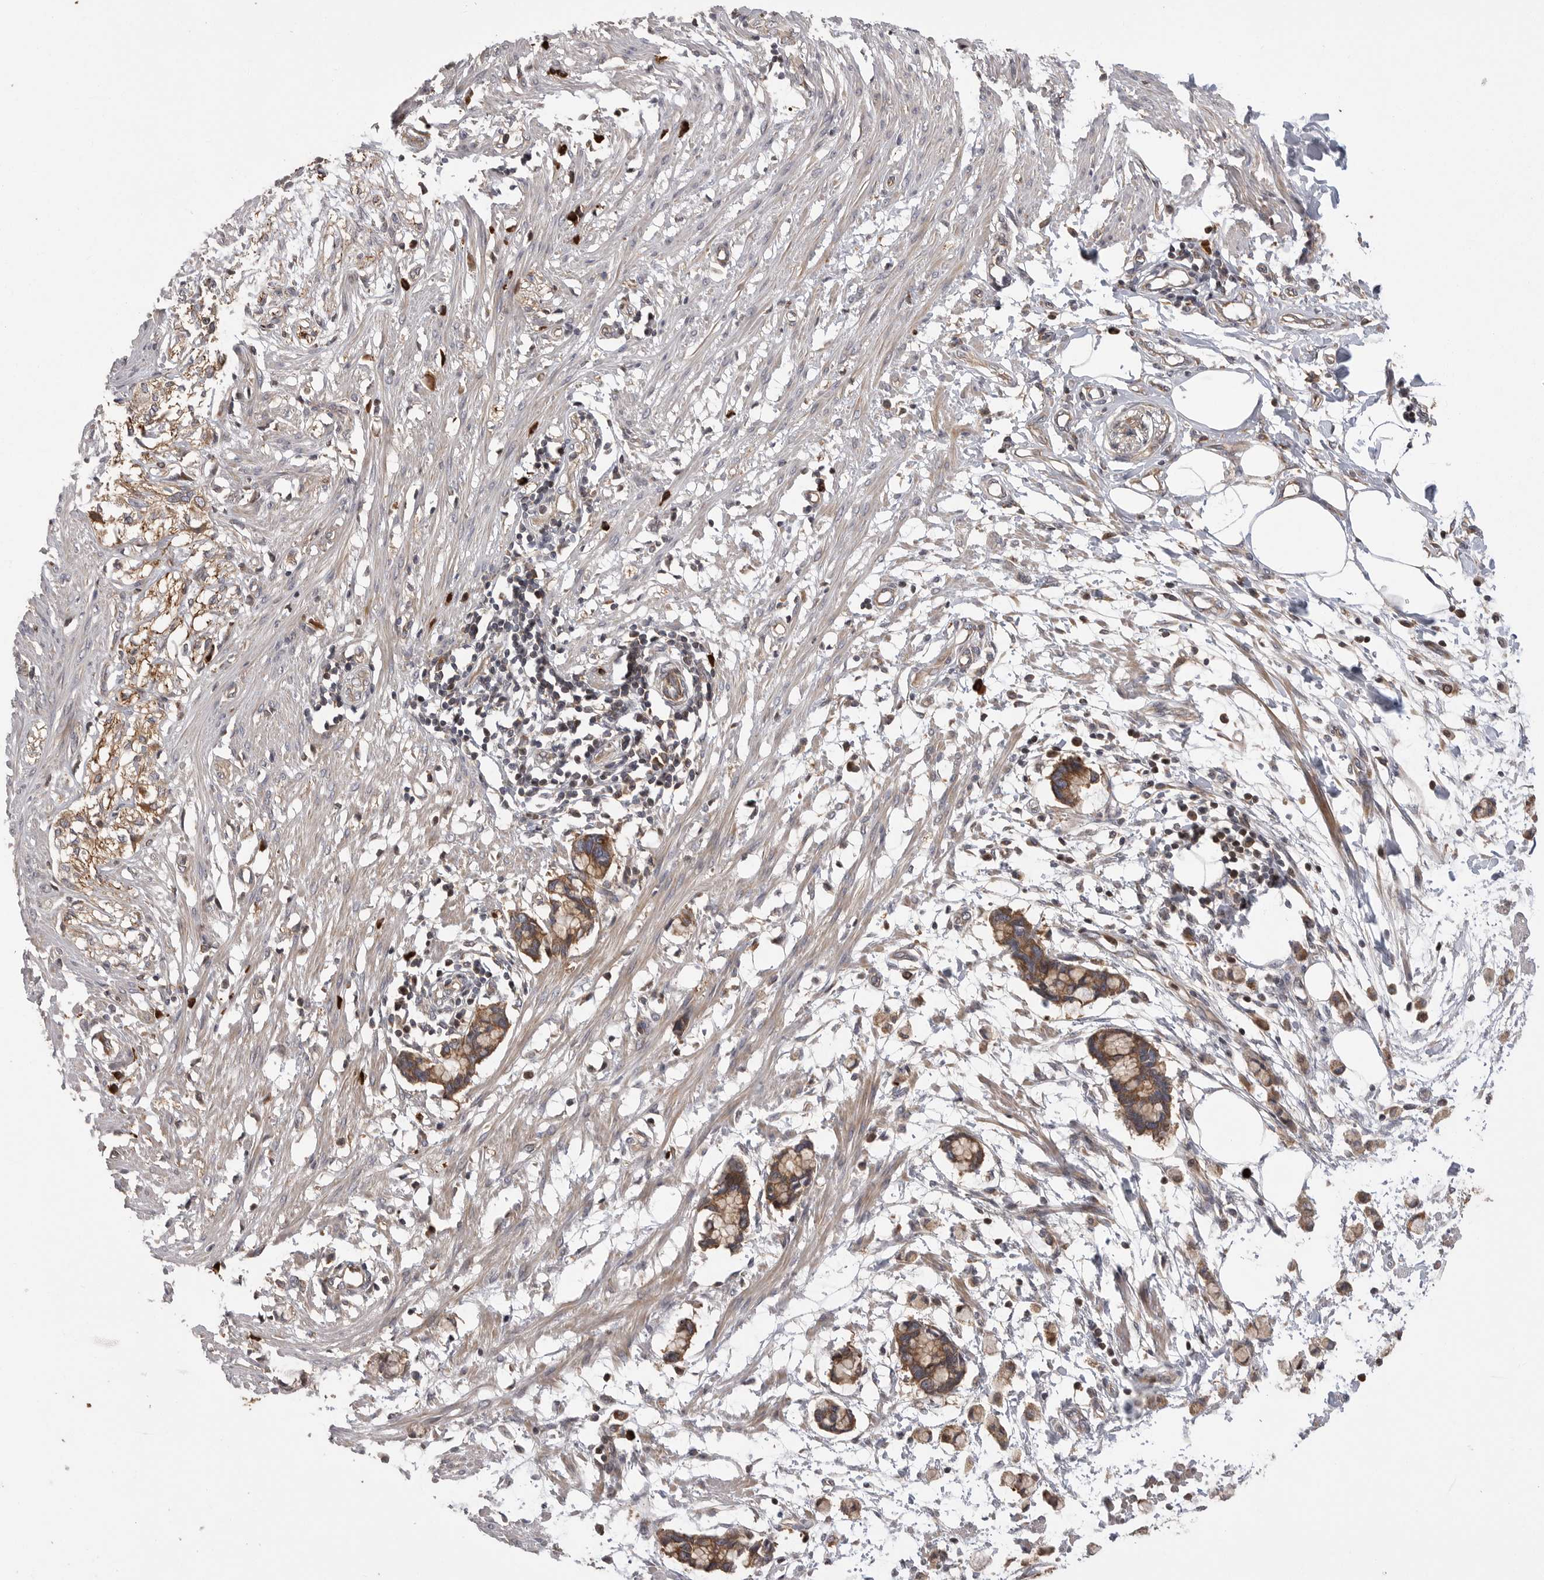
{"staining": {"intensity": "weak", "quantity": ">75%", "location": "cytoplasmic/membranous"}, "tissue": "smooth muscle", "cell_type": "Smooth muscle cells", "image_type": "normal", "snomed": [{"axis": "morphology", "description": "Normal tissue, NOS"}, {"axis": "morphology", "description": "Adenocarcinoma, NOS"}, {"axis": "topography", "description": "Smooth muscle"}, {"axis": "topography", "description": "Colon"}], "caption": "Smooth muscle stained with a brown dye exhibits weak cytoplasmic/membranous positive positivity in about >75% of smooth muscle cells.", "gene": "OXR1", "patient": {"sex": "male", "age": 14}}